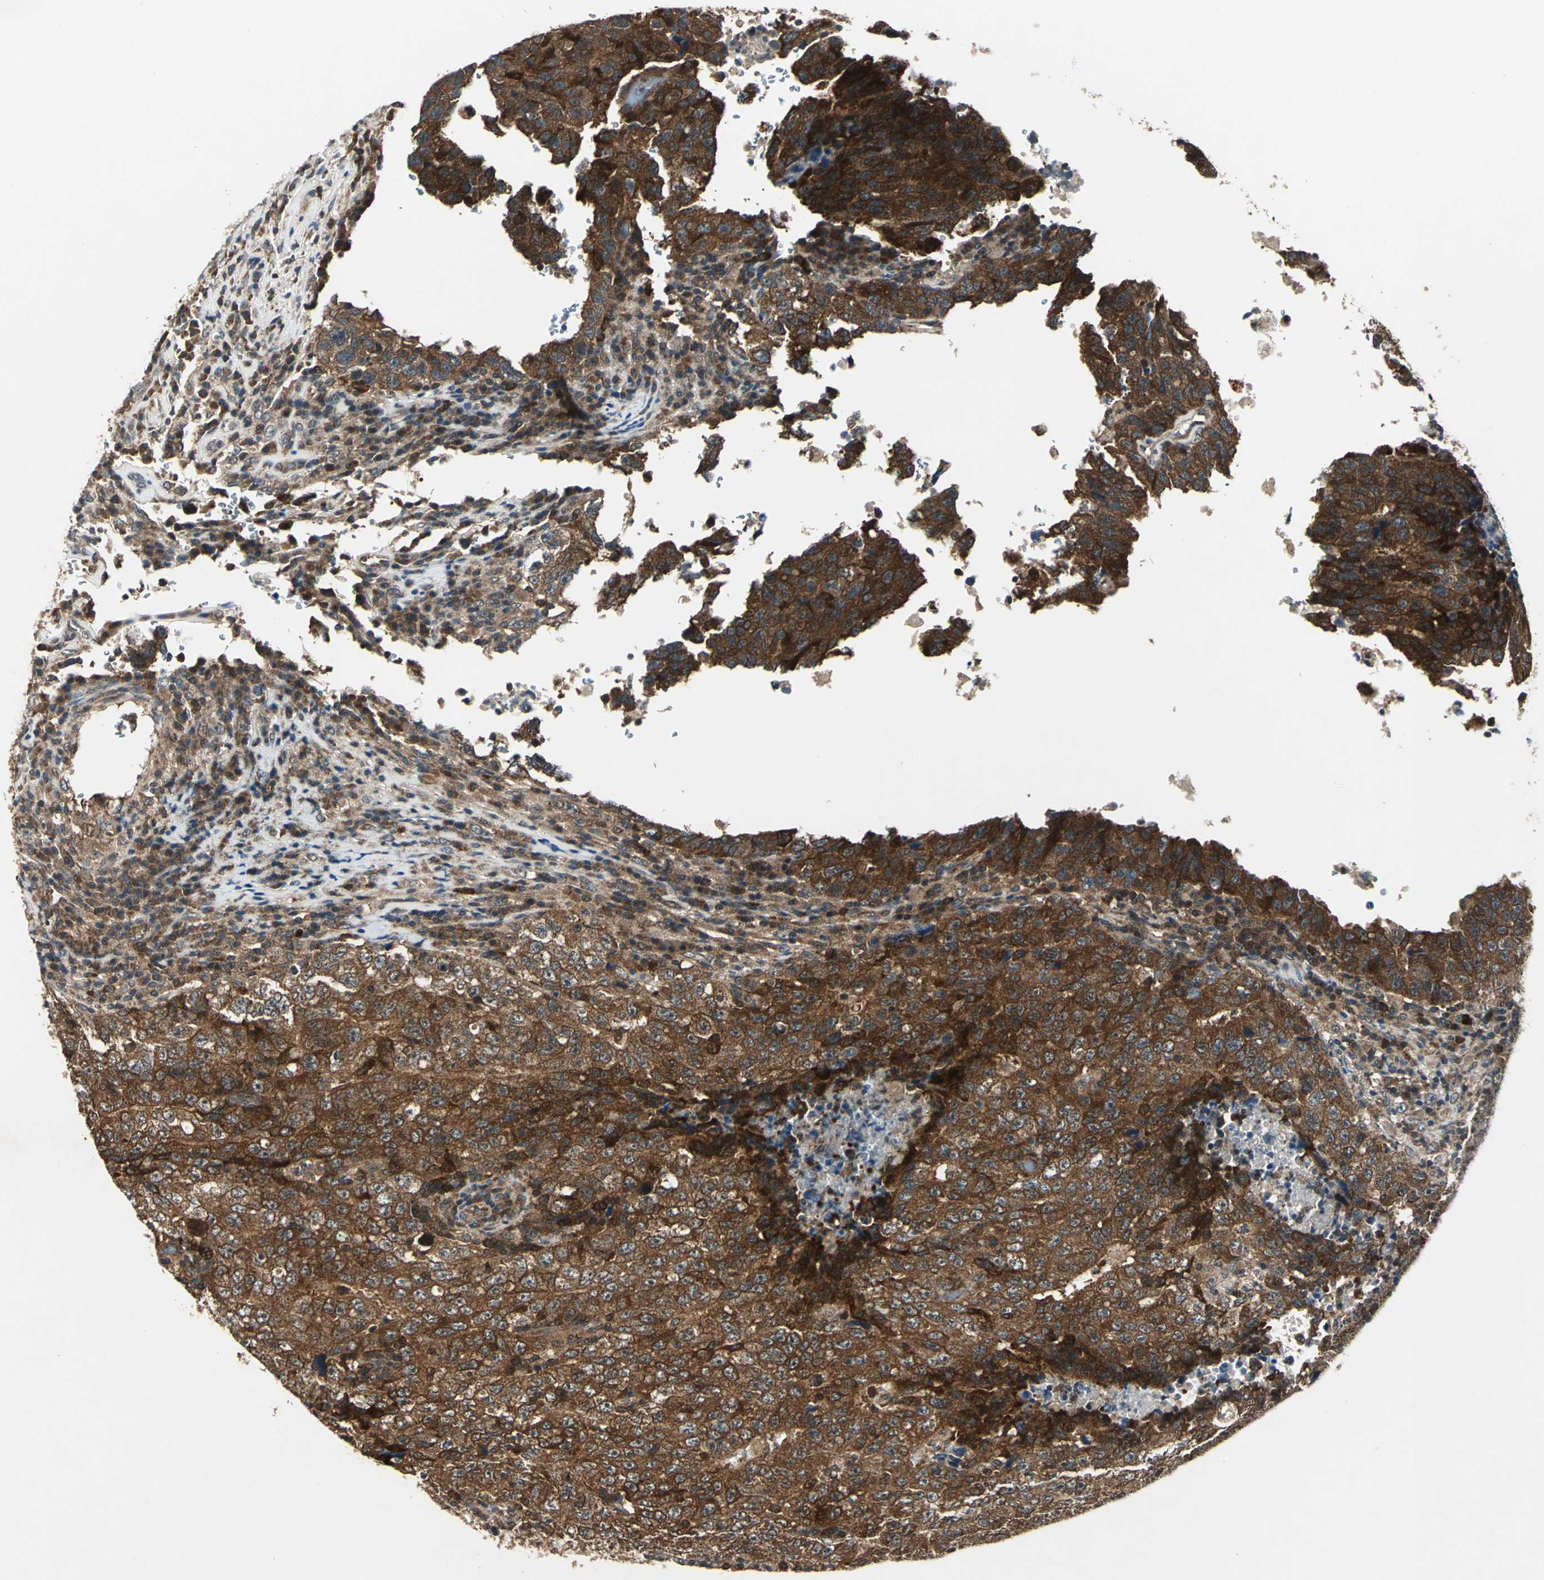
{"staining": {"intensity": "strong", "quantity": ">75%", "location": "cytoplasmic/membranous"}, "tissue": "testis cancer", "cell_type": "Tumor cells", "image_type": "cancer", "snomed": [{"axis": "morphology", "description": "Necrosis, NOS"}, {"axis": "morphology", "description": "Carcinoma, Embryonal, NOS"}, {"axis": "topography", "description": "Testis"}], "caption": "The immunohistochemical stain highlights strong cytoplasmic/membranous positivity in tumor cells of testis cancer (embryonal carcinoma) tissue.", "gene": "AHSA1", "patient": {"sex": "male", "age": 19}}